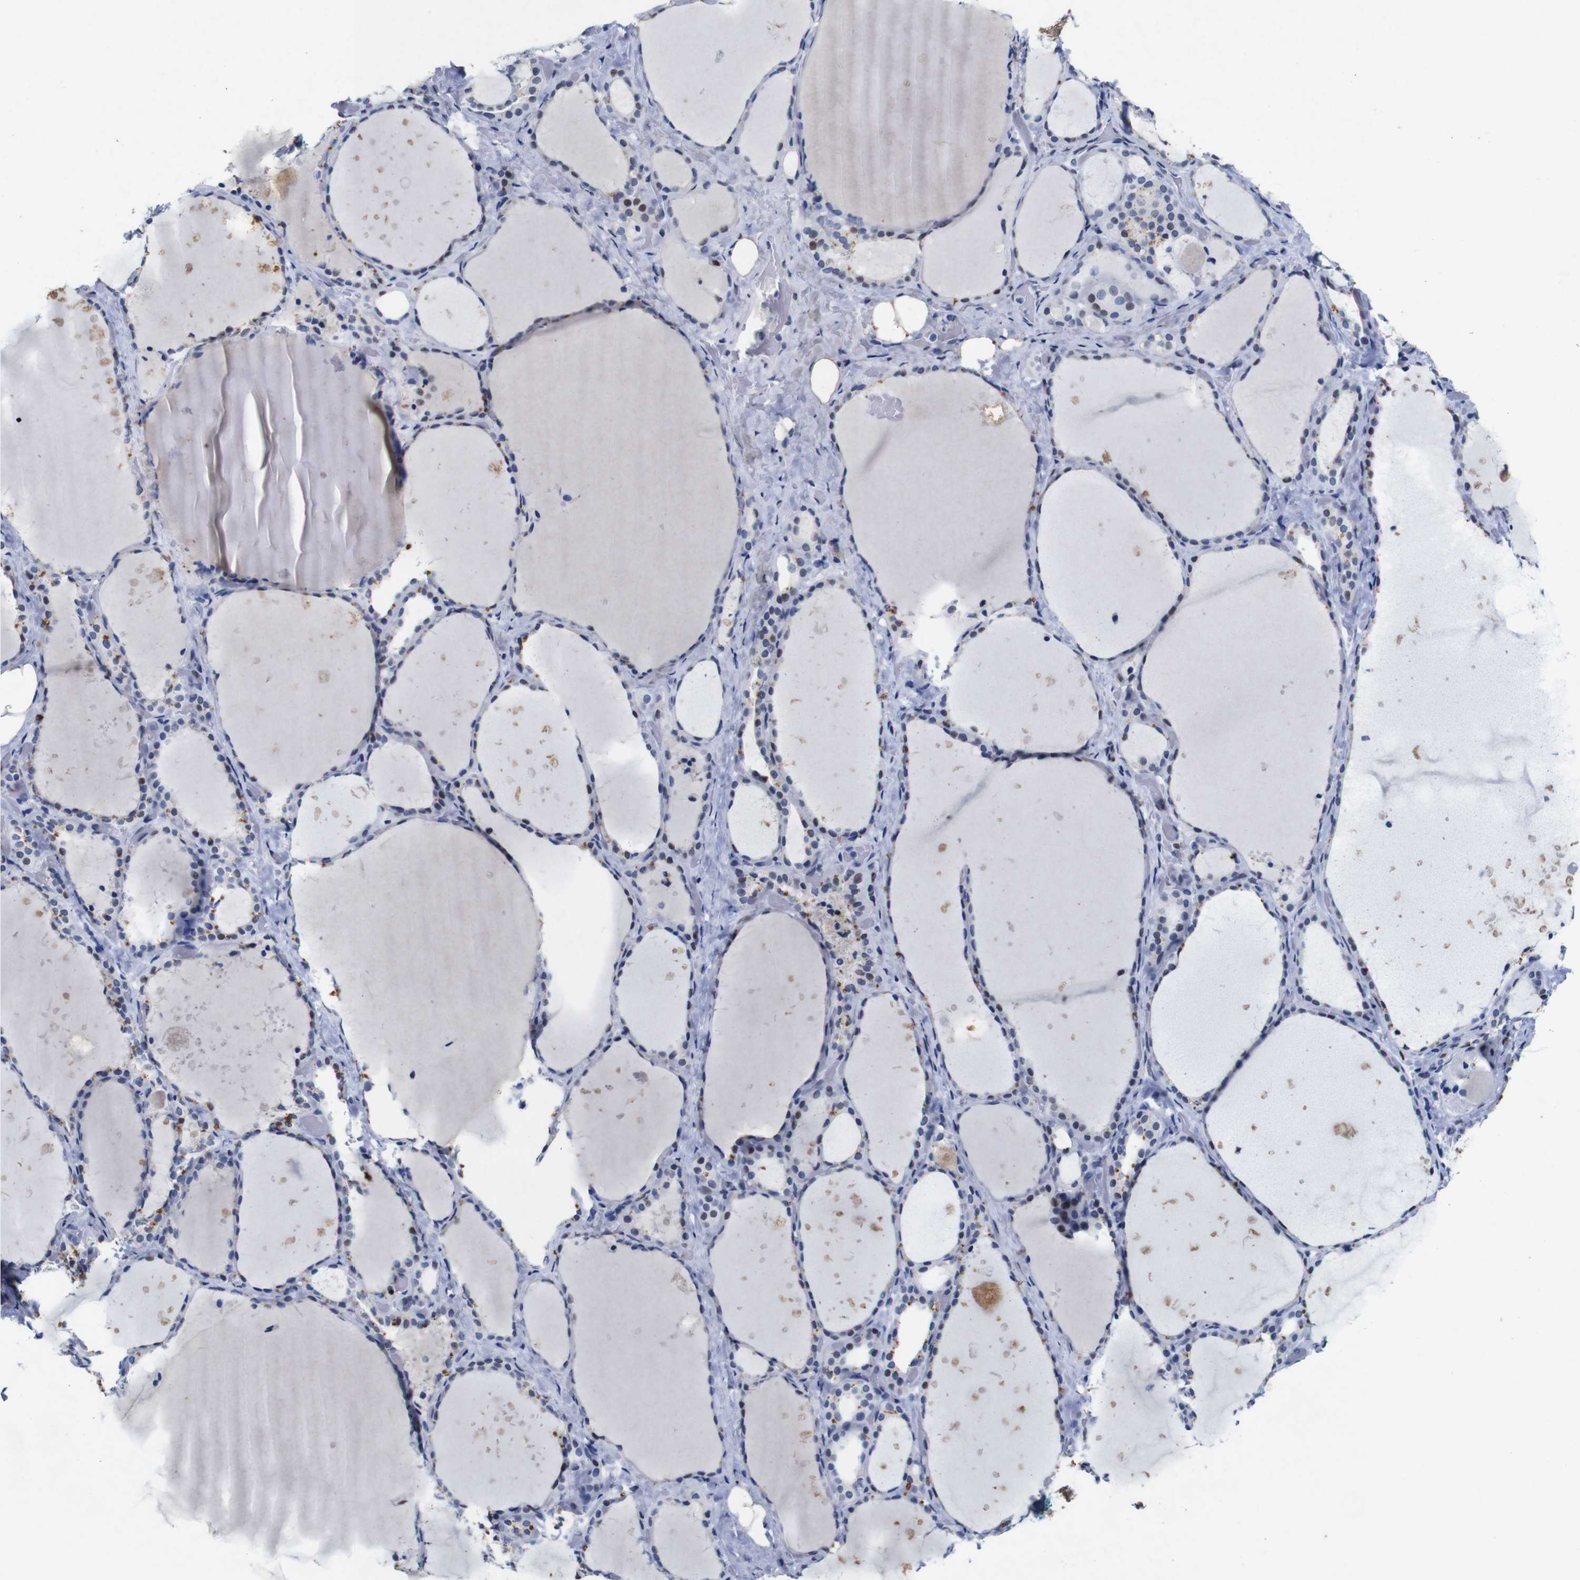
{"staining": {"intensity": "moderate", "quantity": "<25%", "location": "nuclear"}, "tissue": "thyroid gland", "cell_type": "Glandular cells", "image_type": "normal", "snomed": [{"axis": "morphology", "description": "Normal tissue, NOS"}, {"axis": "topography", "description": "Thyroid gland"}], "caption": "Glandular cells display moderate nuclear staining in approximately <25% of cells in normal thyroid gland. The protein of interest is shown in brown color, while the nuclei are stained blue.", "gene": "FOSL2", "patient": {"sex": "female", "age": 44}}